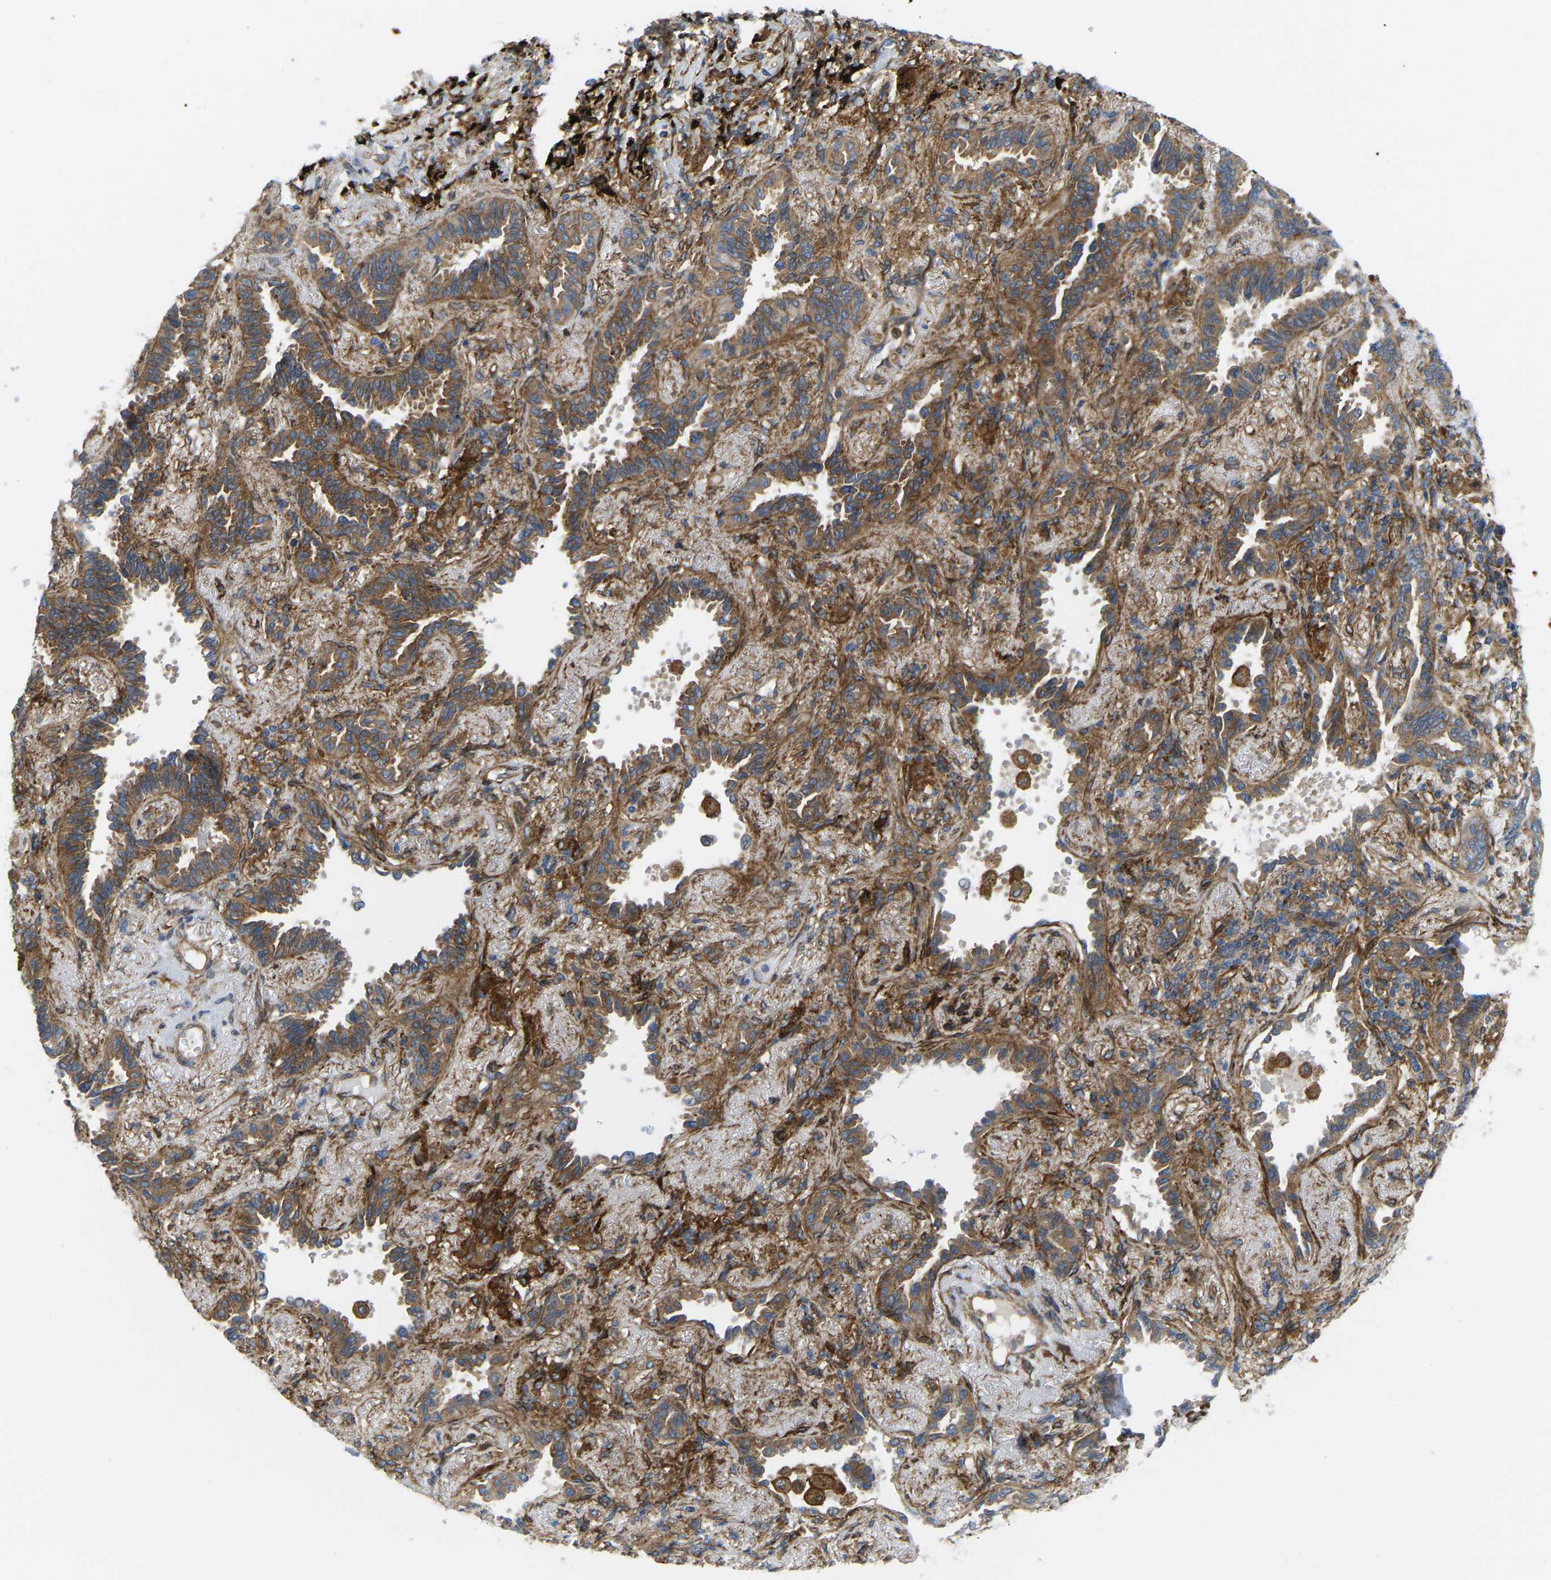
{"staining": {"intensity": "moderate", "quantity": ">75%", "location": "cytoplasmic/membranous"}, "tissue": "lung cancer", "cell_type": "Tumor cells", "image_type": "cancer", "snomed": [{"axis": "morphology", "description": "Adenocarcinoma, NOS"}, {"axis": "topography", "description": "Lung"}], "caption": "The image shows staining of lung adenocarcinoma, revealing moderate cytoplasmic/membranous protein staining (brown color) within tumor cells.", "gene": "PICALM", "patient": {"sex": "male", "age": 59}}